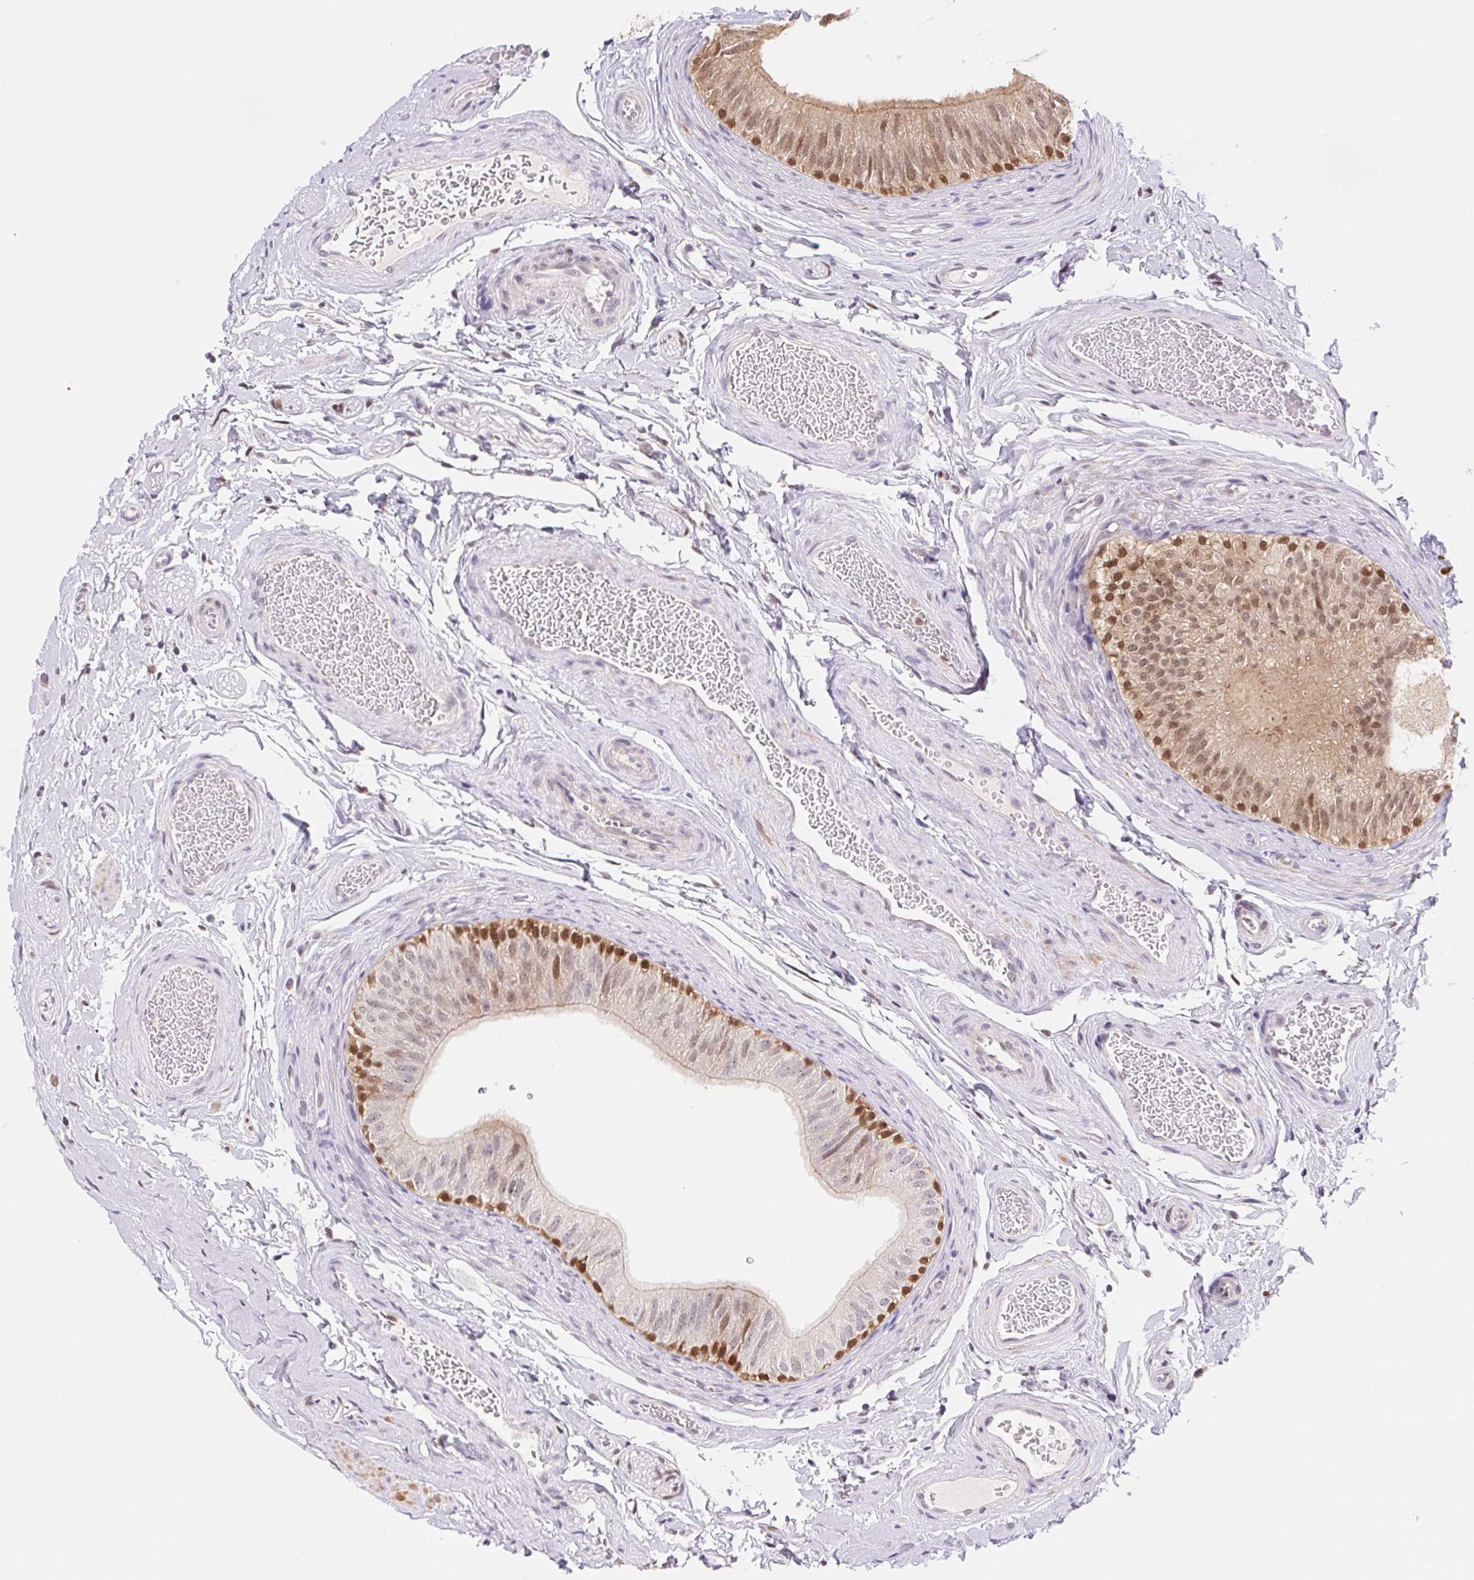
{"staining": {"intensity": "moderate", "quantity": "25%-75%", "location": "nuclear"}, "tissue": "epididymis", "cell_type": "Glandular cells", "image_type": "normal", "snomed": [{"axis": "morphology", "description": "Normal tissue, NOS"}, {"axis": "topography", "description": "Epididymis, spermatic cord, NOS"}, {"axis": "topography", "description": "Epididymis"}], "caption": "Immunohistochemical staining of benign epididymis reveals medium levels of moderate nuclear positivity in about 25%-75% of glandular cells. Immunohistochemistry (ihc) stains the protein in brown and the nuclei are stained blue.", "gene": "L3MBTL4", "patient": {"sex": "male", "age": 31}}